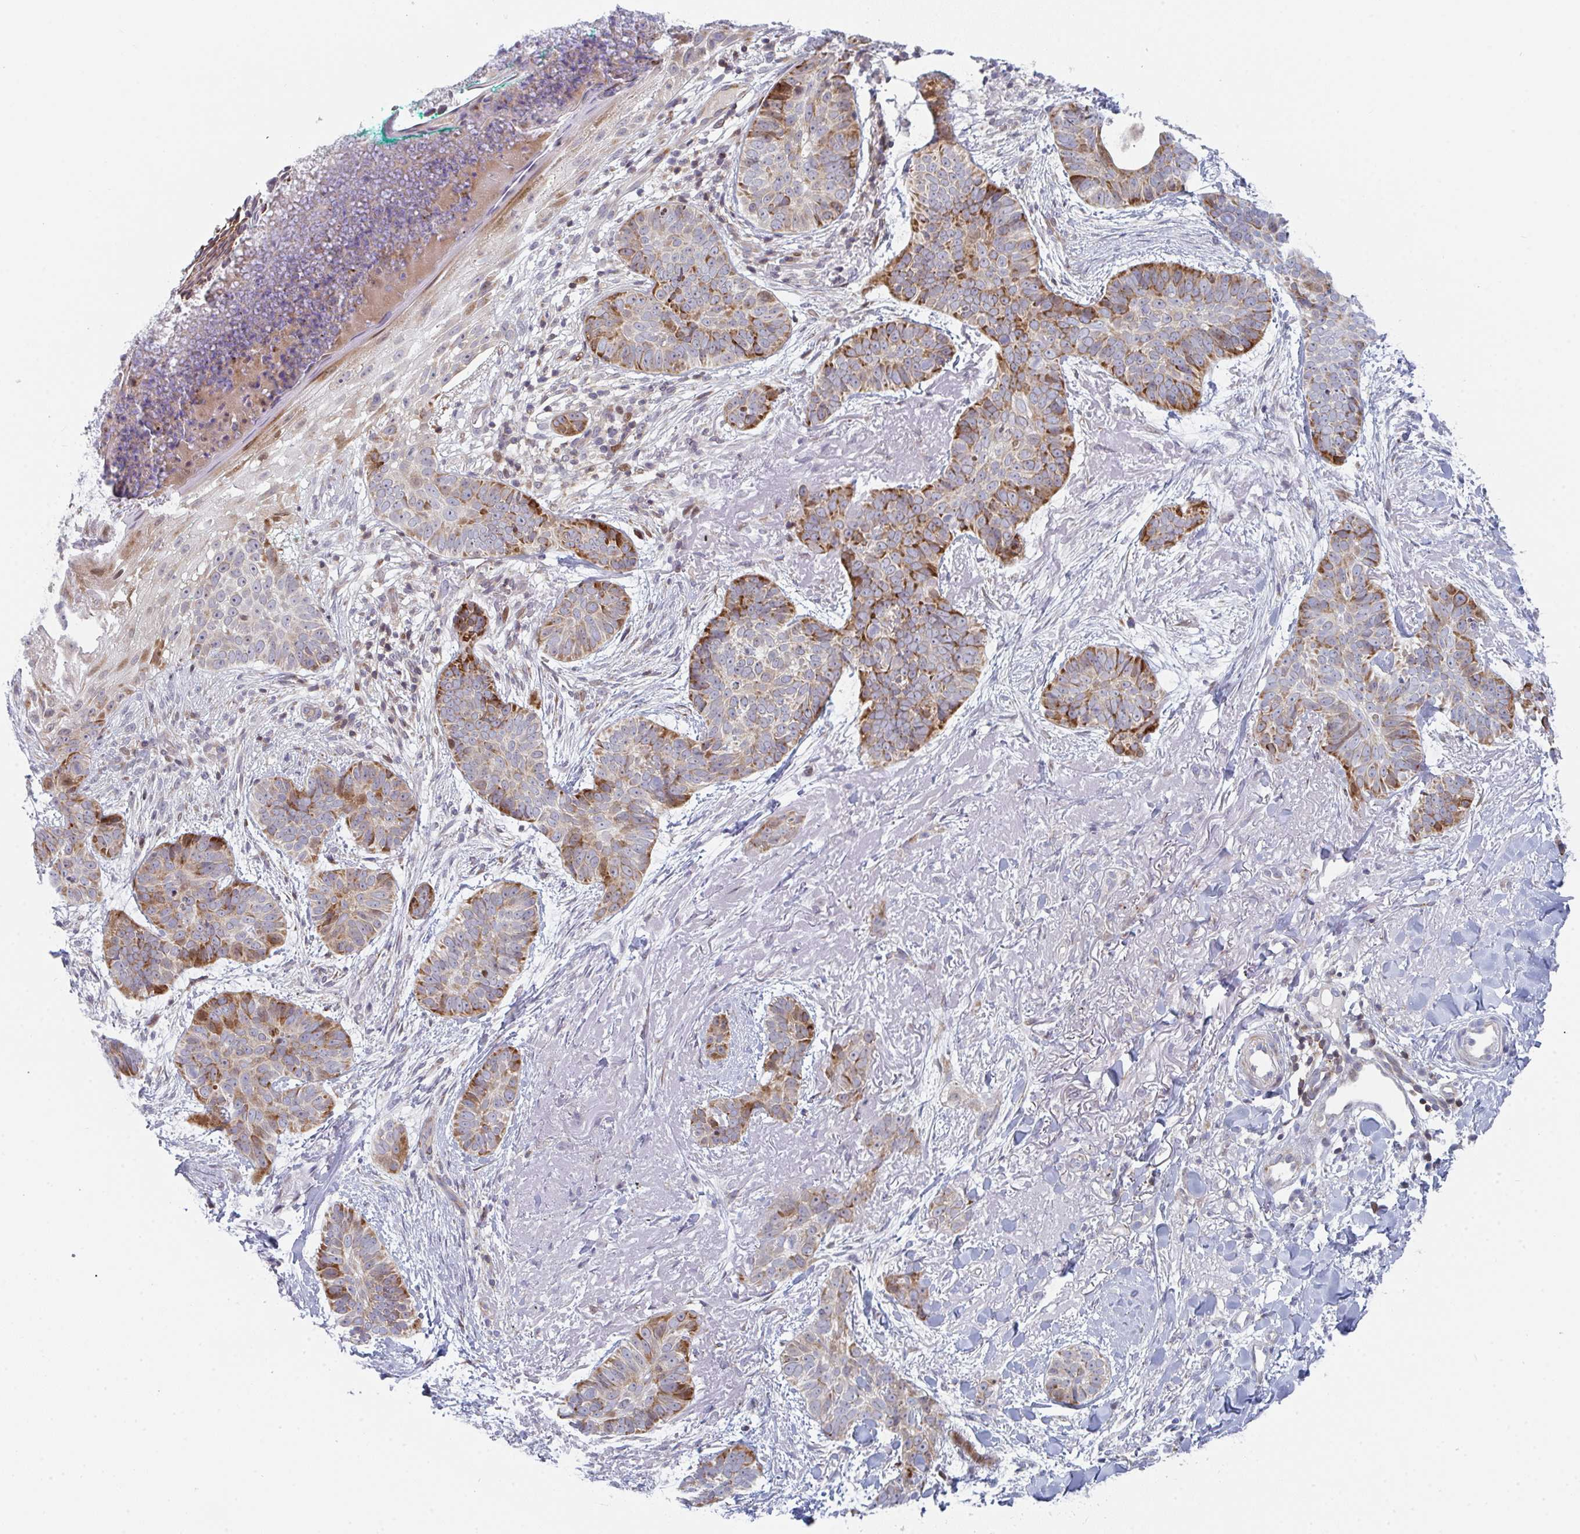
{"staining": {"intensity": "moderate", "quantity": "25%-75%", "location": "cytoplasmic/membranous"}, "tissue": "skin cancer", "cell_type": "Tumor cells", "image_type": "cancer", "snomed": [{"axis": "morphology", "description": "Basal cell carcinoma"}, {"axis": "topography", "description": "Skin"}, {"axis": "topography", "description": "Skin of face"}, {"axis": "topography", "description": "Skin of nose"}], "caption": "Immunohistochemical staining of skin cancer exhibits medium levels of moderate cytoplasmic/membranous protein staining in about 25%-75% of tumor cells.", "gene": "PRKCH", "patient": {"sex": "female", "age": 86}}